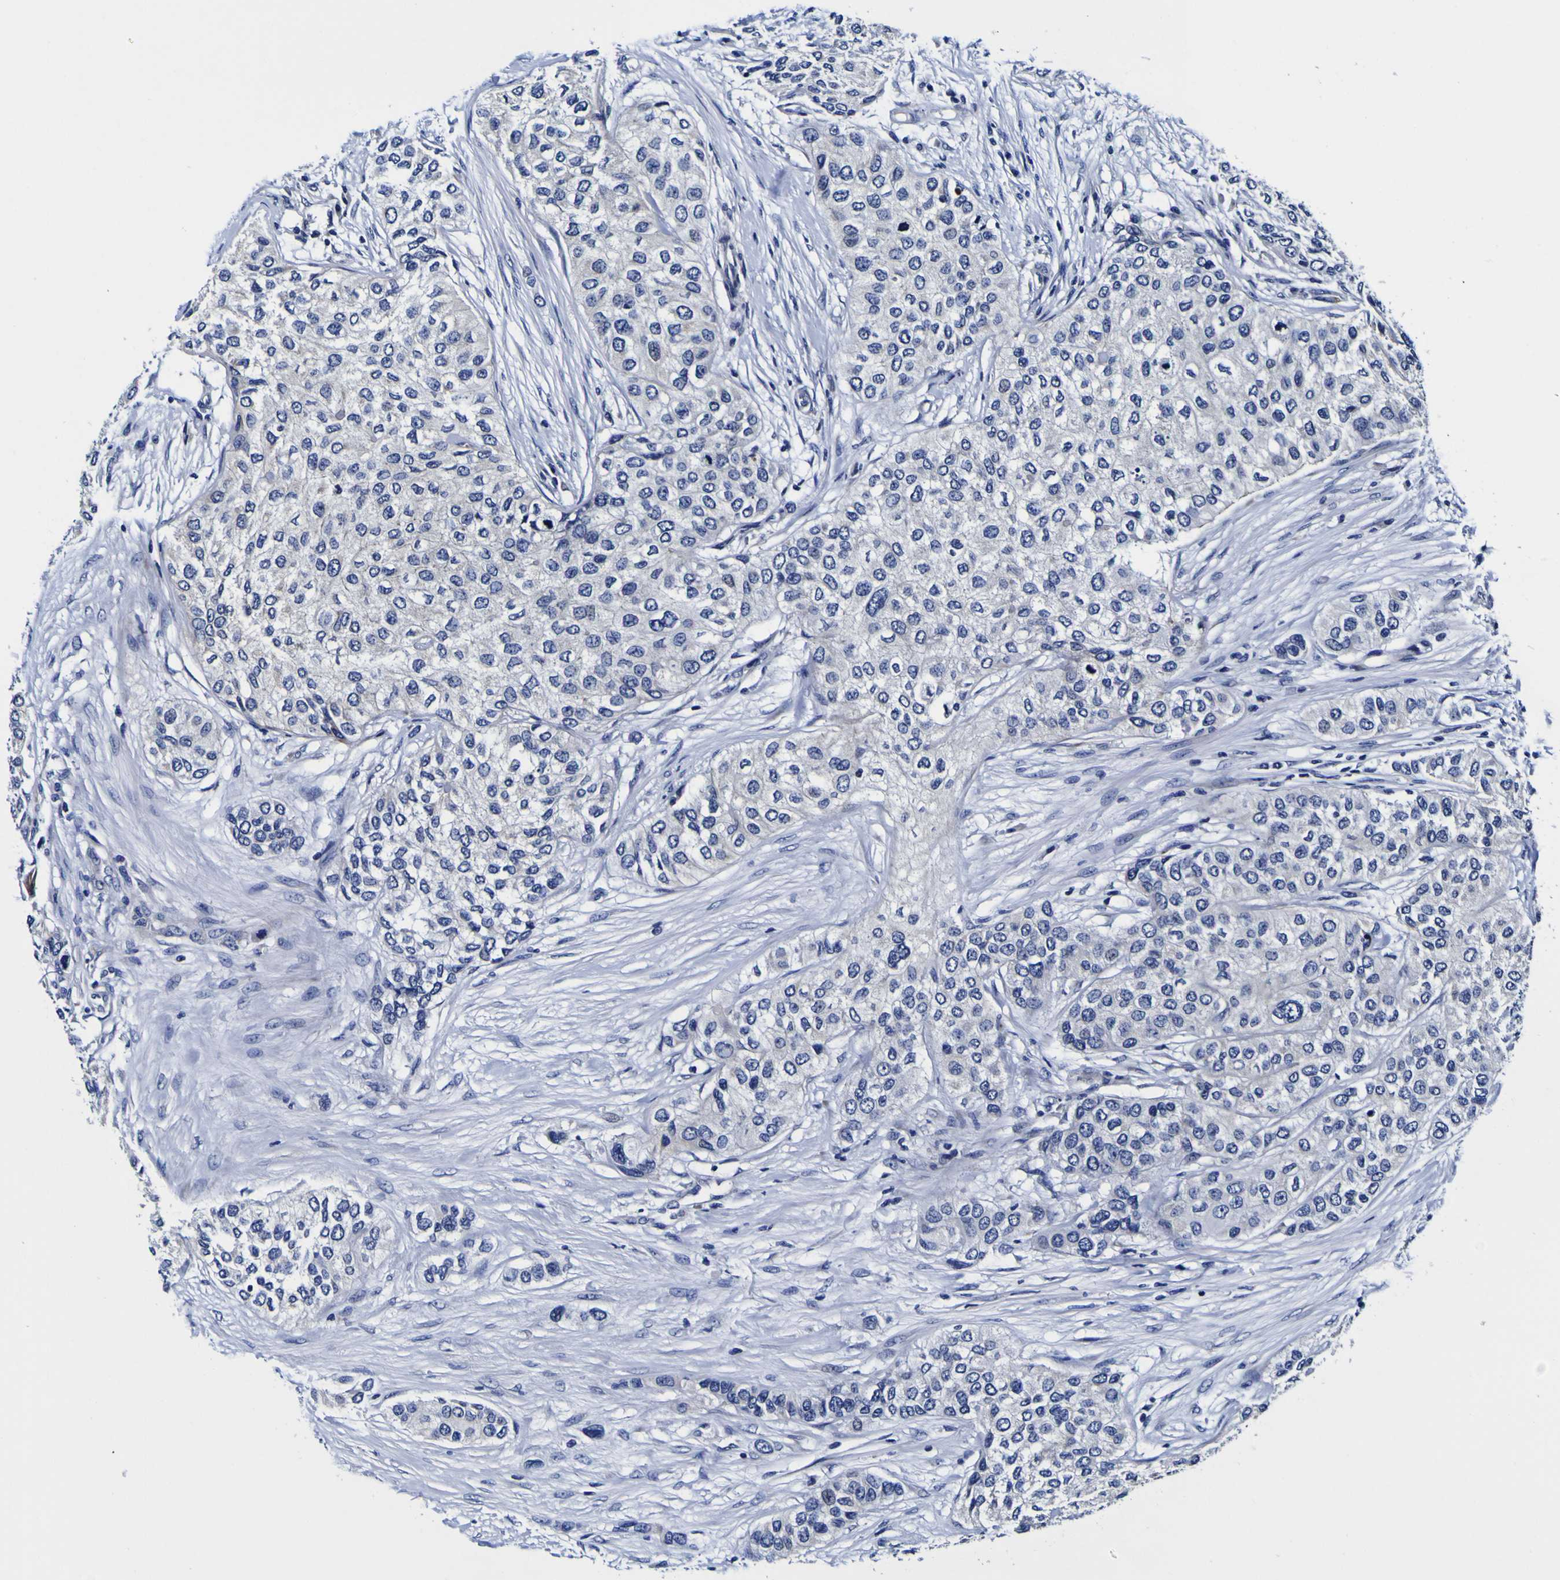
{"staining": {"intensity": "negative", "quantity": "none", "location": "none"}, "tissue": "urothelial cancer", "cell_type": "Tumor cells", "image_type": "cancer", "snomed": [{"axis": "morphology", "description": "Urothelial carcinoma, High grade"}, {"axis": "topography", "description": "Urinary bladder"}], "caption": "The image demonstrates no significant positivity in tumor cells of high-grade urothelial carcinoma.", "gene": "PDLIM4", "patient": {"sex": "female", "age": 56}}